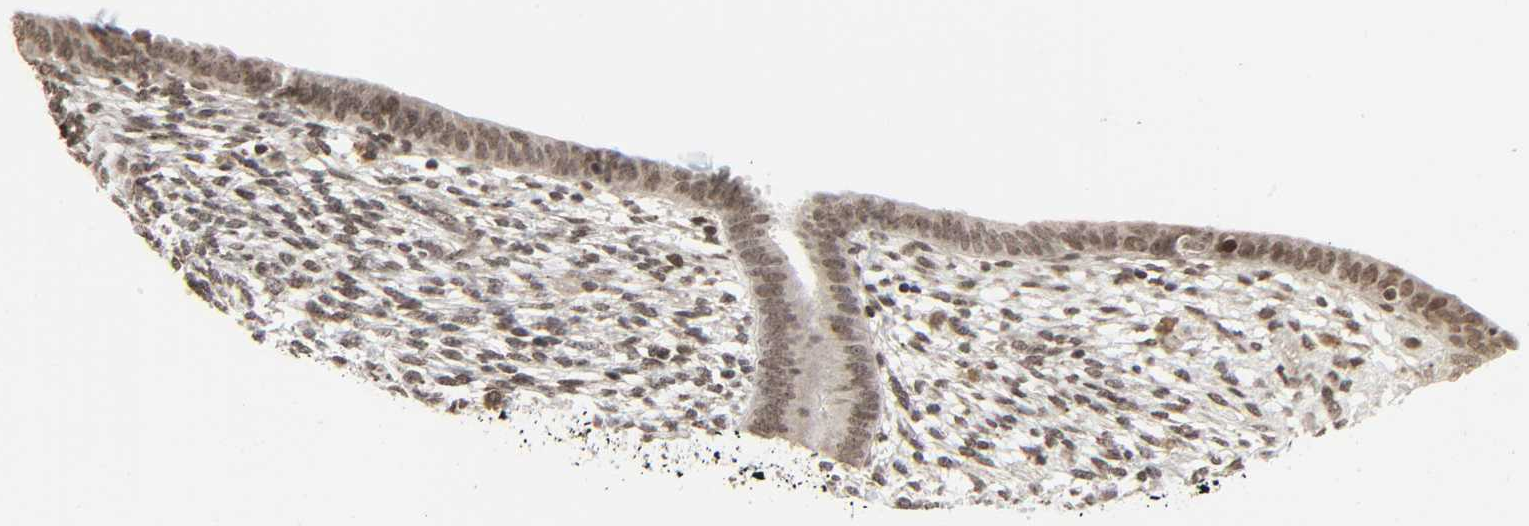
{"staining": {"intensity": "weak", "quantity": "25%-75%", "location": "nuclear"}, "tissue": "endometrium", "cell_type": "Cells in endometrial stroma", "image_type": "normal", "snomed": [{"axis": "morphology", "description": "Normal tissue, NOS"}, {"axis": "topography", "description": "Endometrium"}], "caption": "A brown stain shows weak nuclear staining of a protein in cells in endometrial stroma of benign human endometrium. (brown staining indicates protein expression, while blue staining denotes nuclei).", "gene": "XRCC1", "patient": {"sex": "female", "age": 57}}